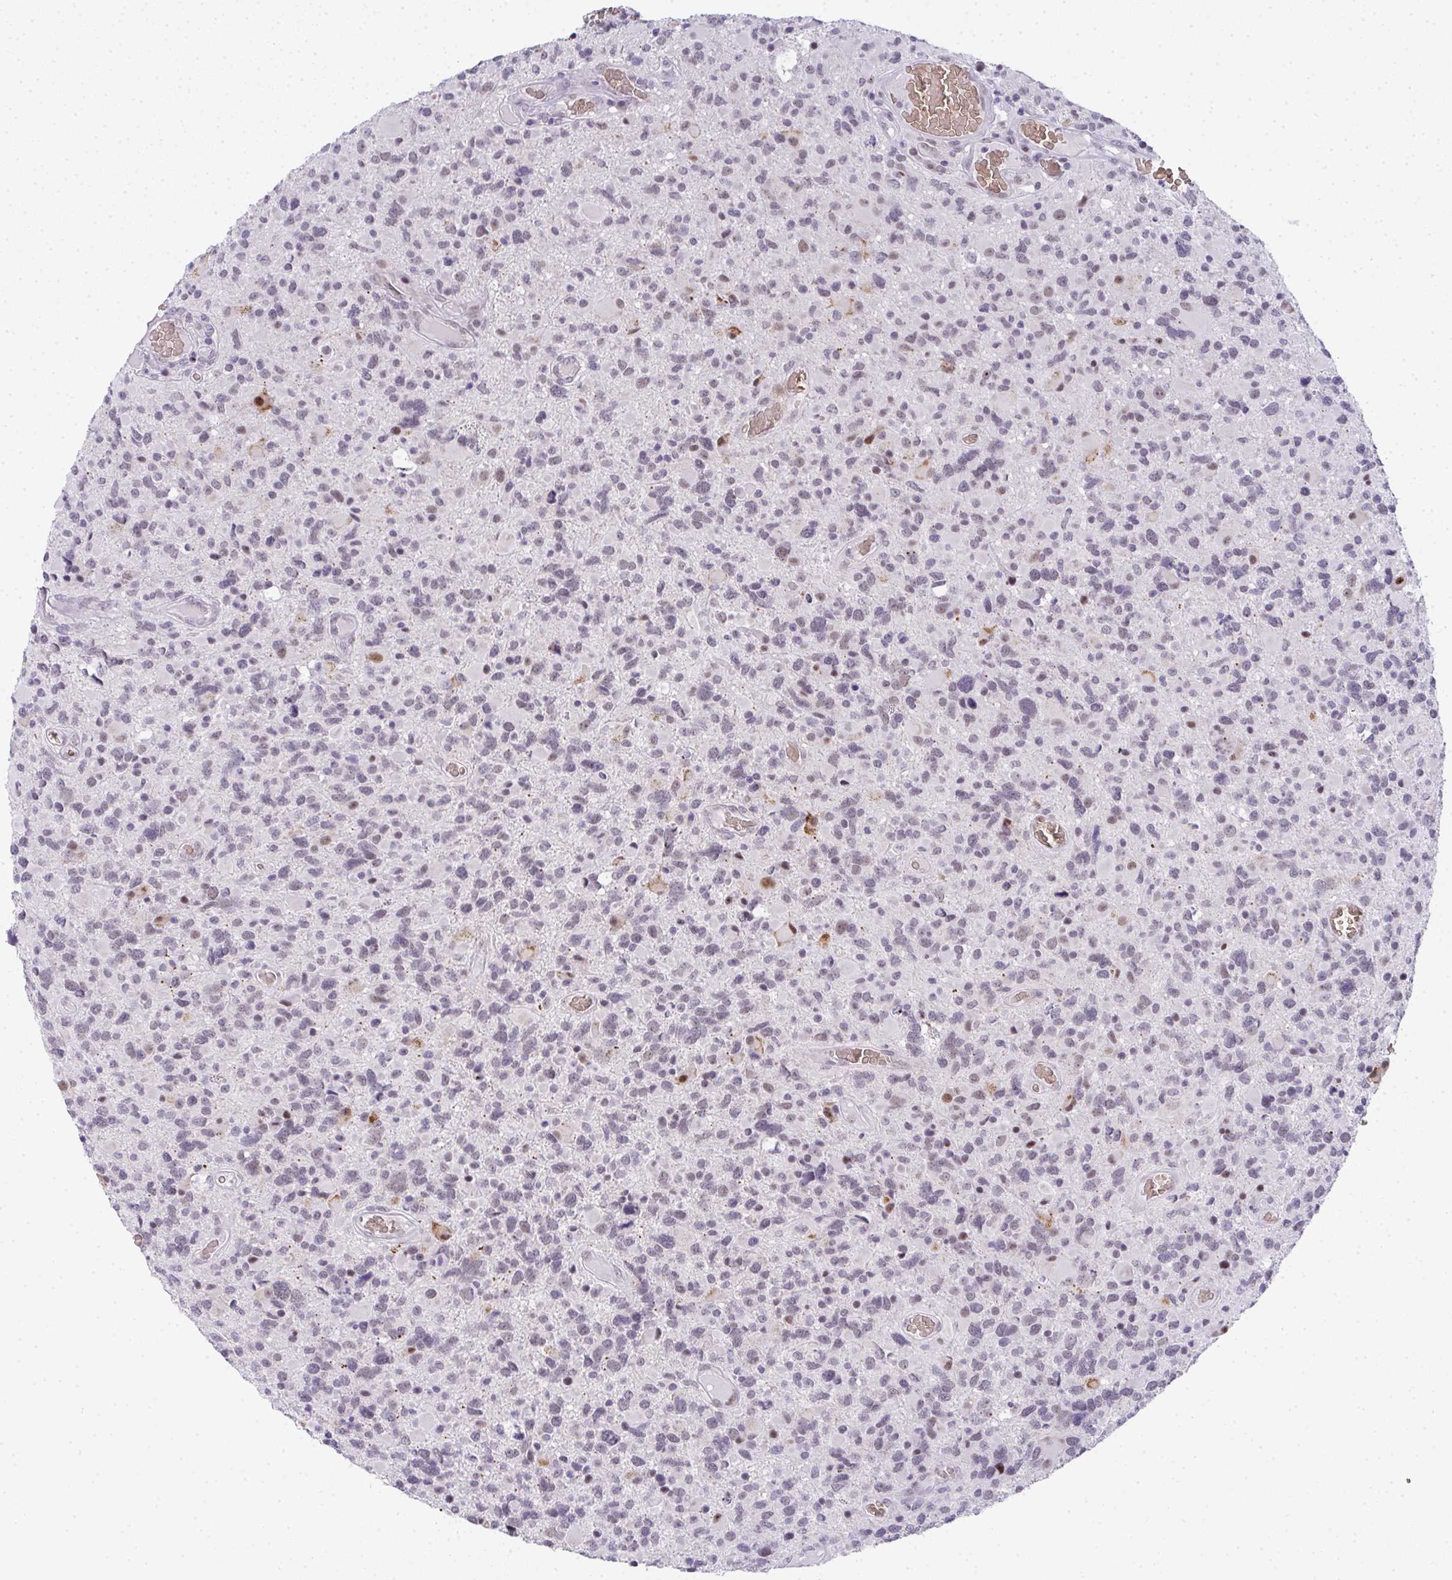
{"staining": {"intensity": "negative", "quantity": "none", "location": "none"}, "tissue": "glioma", "cell_type": "Tumor cells", "image_type": "cancer", "snomed": [{"axis": "morphology", "description": "Glioma, malignant, High grade"}, {"axis": "topography", "description": "Brain"}], "caption": "Immunohistochemistry (IHC) image of neoplastic tissue: malignant glioma (high-grade) stained with DAB shows no significant protein staining in tumor cells. (Brightfield microscopy of DAB (3,3'-diaminobenzidine) immunohistochemistry at high magnification).", "gene": "TNMD", "patient": {"sex": "female", "age": 40}}